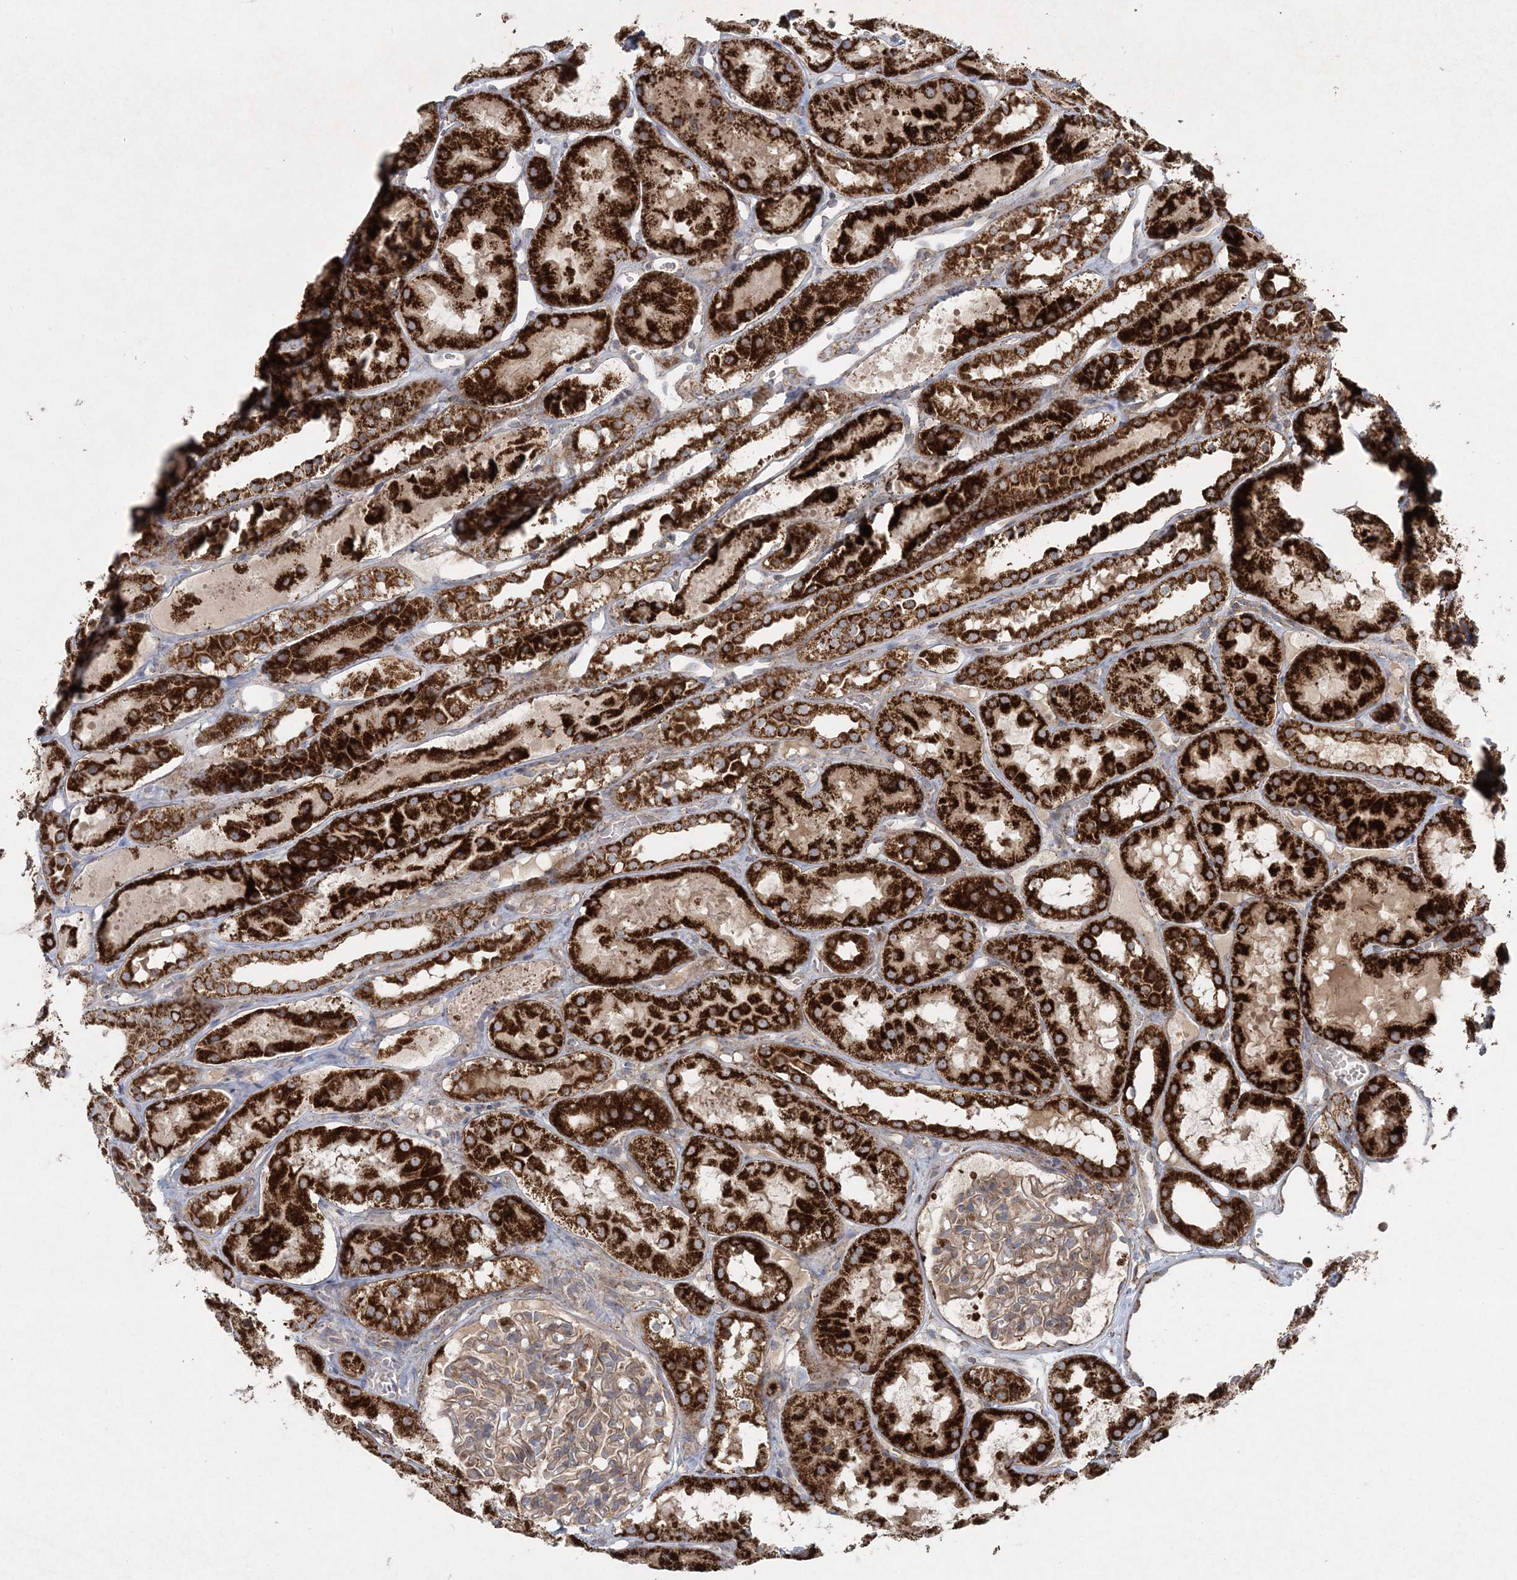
{"staining": {"intensity": "weak", "quantity": ">75%", "location": "cytoplasmic/membranous"}, "tissue": "kidney", "cell_type": "Cells in glomeruli", "image_type": "normal", "snomed": [{"axis": "morphology", "description": "Normal tissue, NOS"}, {"axis": "topography", "description": "Kidney"}], "caption": "IHC (DAB) staining of normal kidney displays weak cytoplasmic/membranous protein positivity in about >75% of cells in glomeruli.", "gene": "LRPPRC", "patient": {"sex": "male", "age": 16}}